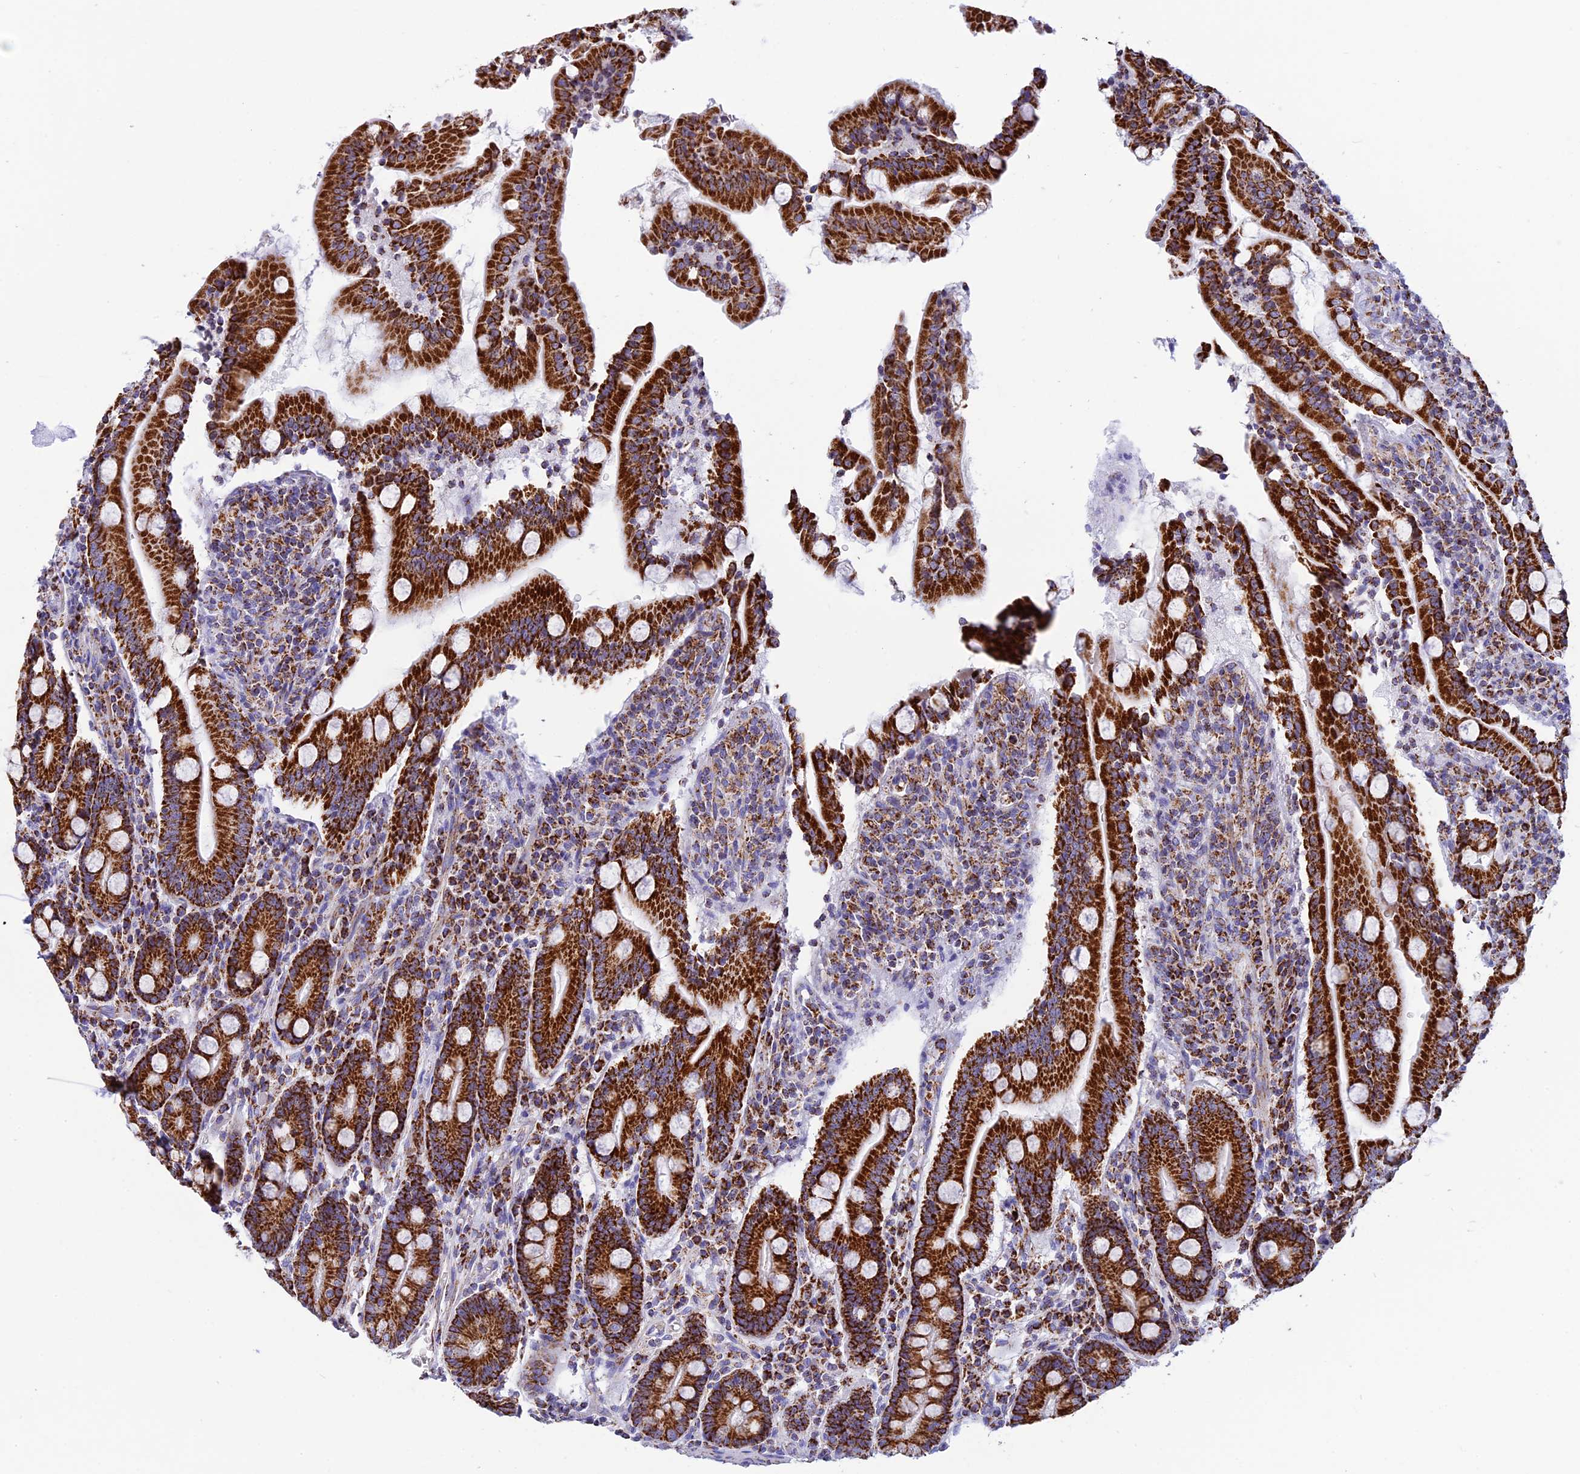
{"staining": {"intensity": "strong", "quantity": ">75%", "location": "cytoplasmic/membranous"}, "tissue": "duodenum", "cell_type": "Glandular cells", "image_type": "normal", "snomed": [{"axis": "morphology", "description": "Normal tissue, NOS"}, {"axis": "topography", "description": "Duodenum"}], "caption": "Immunohistochemical staining of benign duodenum demonstrates strong cytoplasmic/membranous protein staining in approximately >75% of glandular cells. Nuclei are stained in blue.", "gene": "KCNG1", "patient": {"sex": "male", "age": 35}}